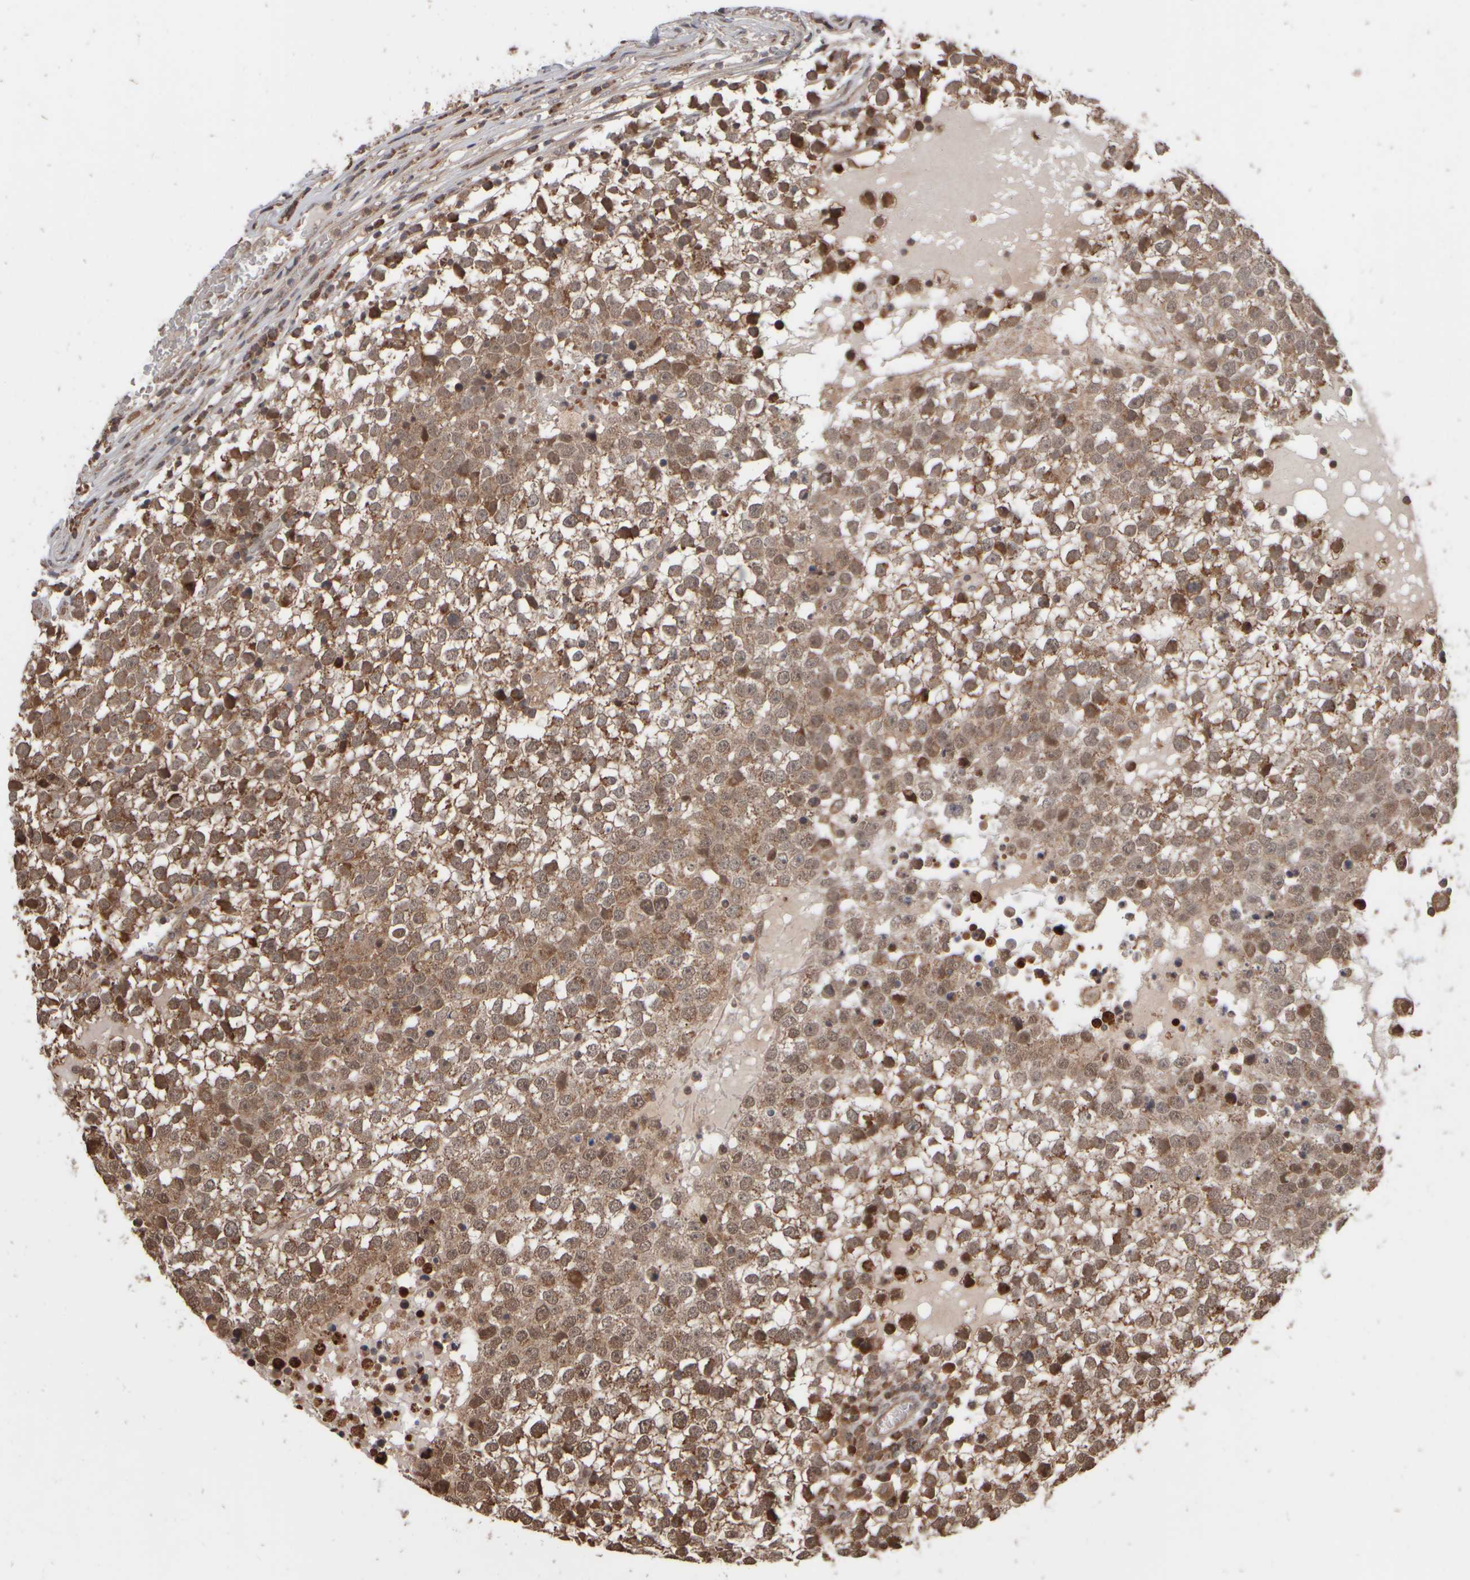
{"staining": {"intensity": "moderate", "quantity": ">75%", "location": "cytoplasmic/membranous,nuclear"}, "tissue": "testis cancer", "cell_type": "Tumor cells", "image_type": "cancer", "snomed": [{"axis": "morphology", "description": "Seminoma, NOS"}, {"axis": "topography", "description": "Testis"}], "caption": "Seminoma (testis) was stained to show a protein in brown. There is medium levels of moderate cytoplasmic/membranous and nuclear staining in approximately >75% of tumor cells.", "gene": "ABHD11", "patient": {"sex": "male", "age": 65}}